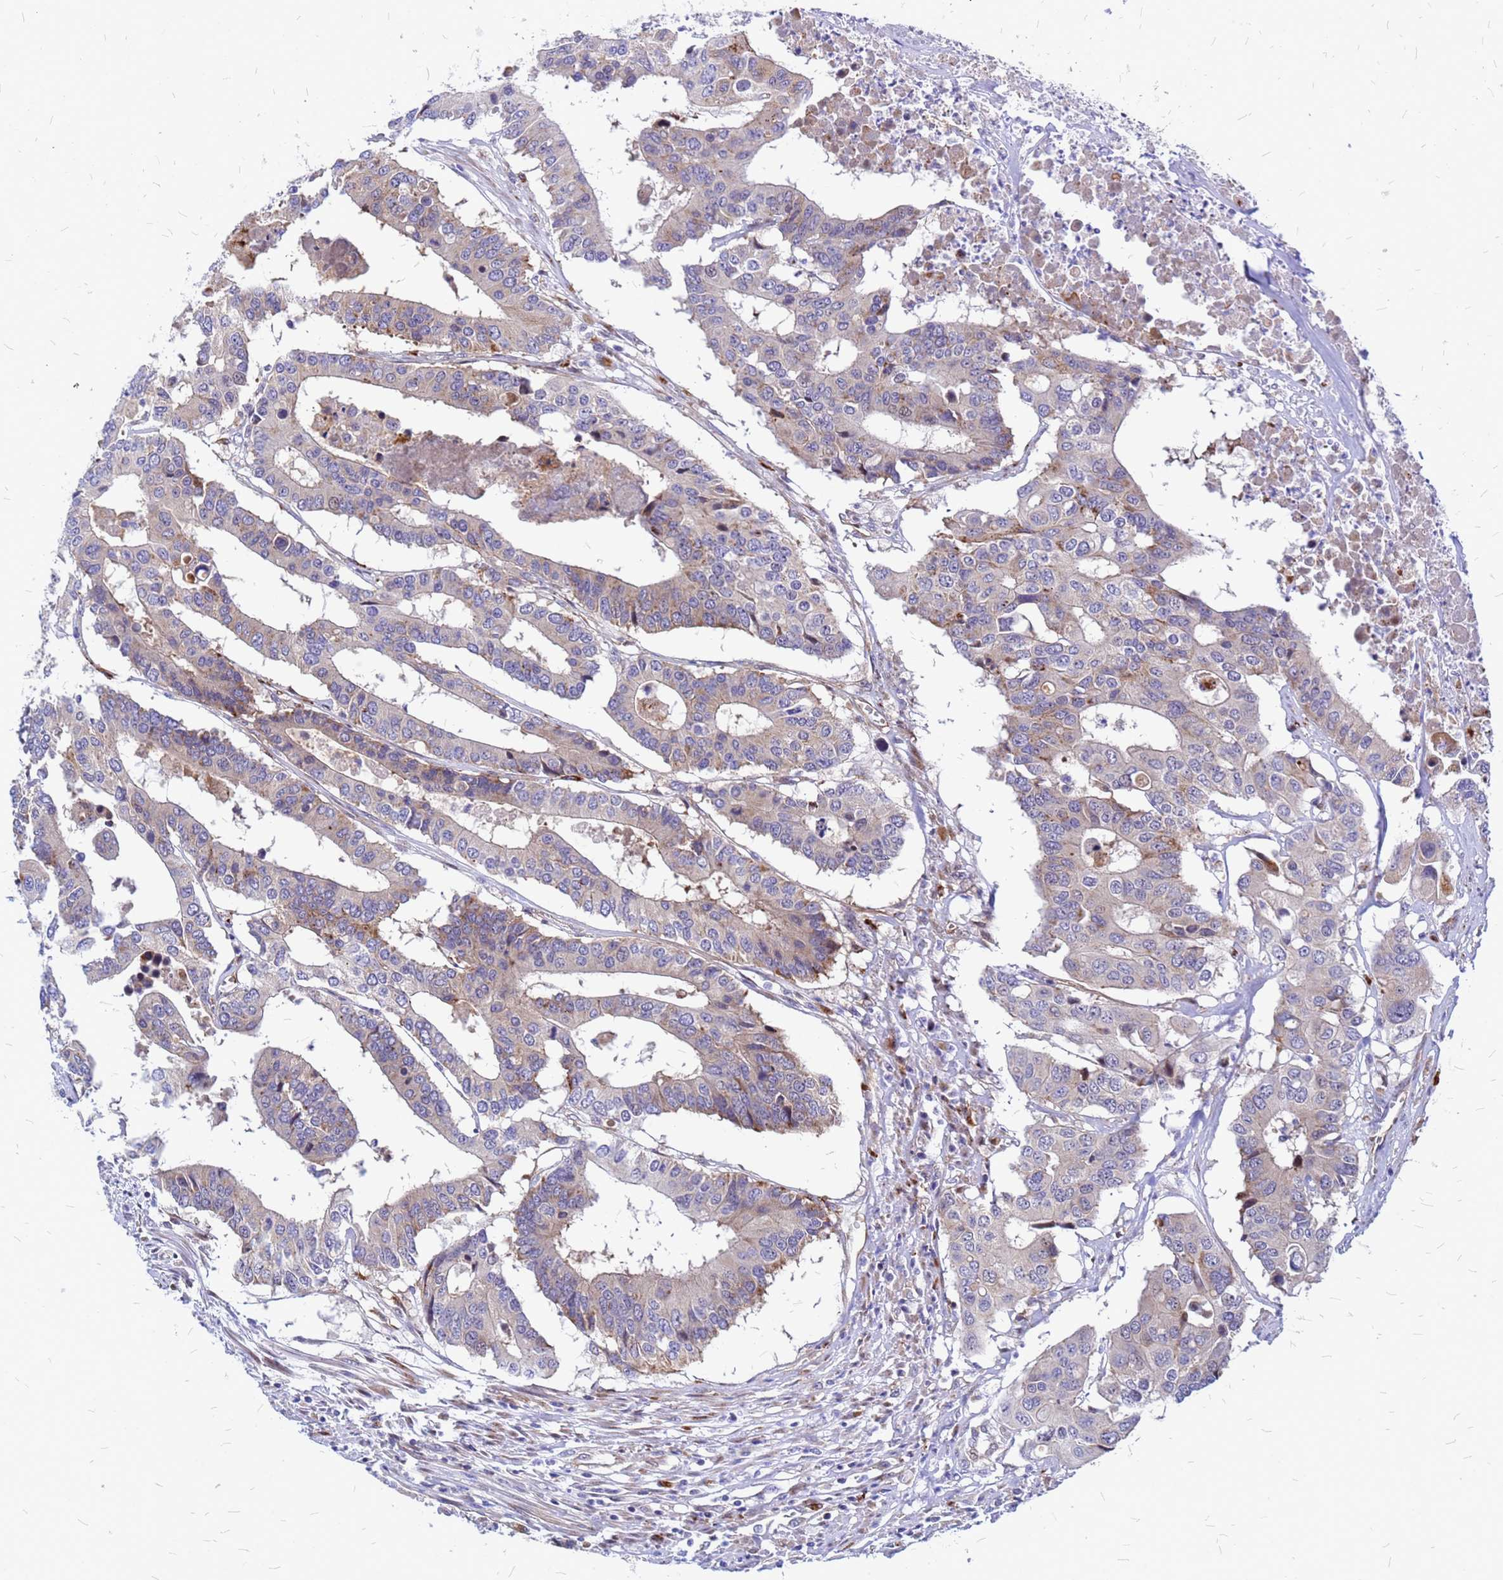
{"staining": {"intensity": "weak", "quantity": "25%-75%", "location": "cytoplasmic/membranous"}, "tissue": "colorectal cancer", "cell_type": "Tumor cells", "image_type": "cancer", "snomed": [{"axis": "morphology", "description": "Adenocarcinoma, NOS"}, {"axis": "topography", "description": "Colon"}], "caption": "Protein expression analysis of colorectal cancer displays weak cytoplasmic/membranous expression in approximately 25%-75% of tumor cells. Nuclei are stained in blue.", "gene": "NOSTRIN", "patient": {"sex": "male", "age": 77}}